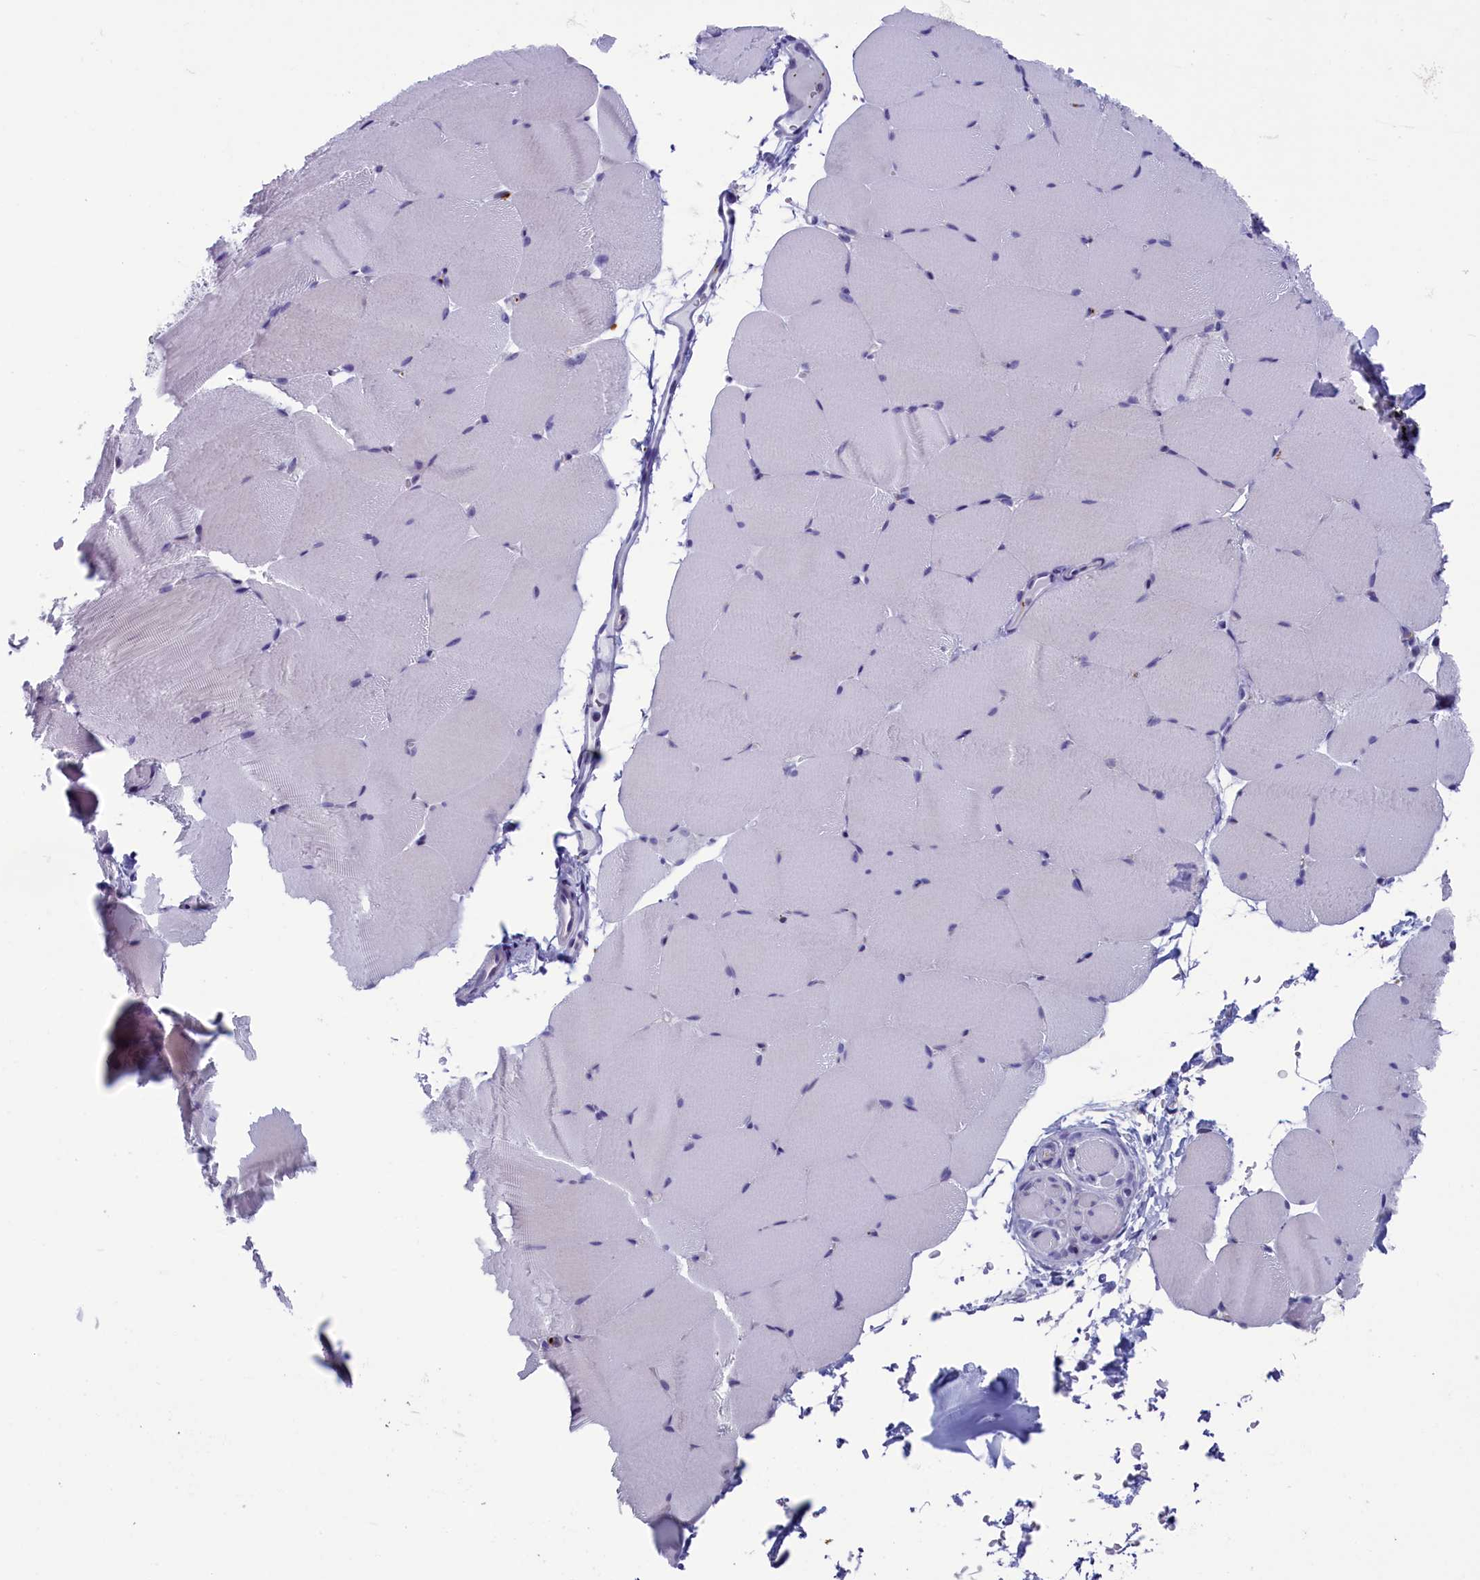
{"staining": {"intensity": "negative", "quantity": "none", "location": "none"}, "tissue": "skeletal muscle", "cell_type": "Myocytes", "image_type": "normal", "snomed": [{"axis": "morphology", "description": "Normal tissue, NOS"}, {"axis": "topography", "description": "Skeletal muscle"}, {"axis": "topography", "description": "Parathyroid gland"}], "caption": "A high-resolution image shows immunohistochemistry (IHC) staining of benign skeletal muscle, which shows no significant expression in myocytes.", "gene": "AIFM2", "patient": {"sex": "female", "age": 37}}